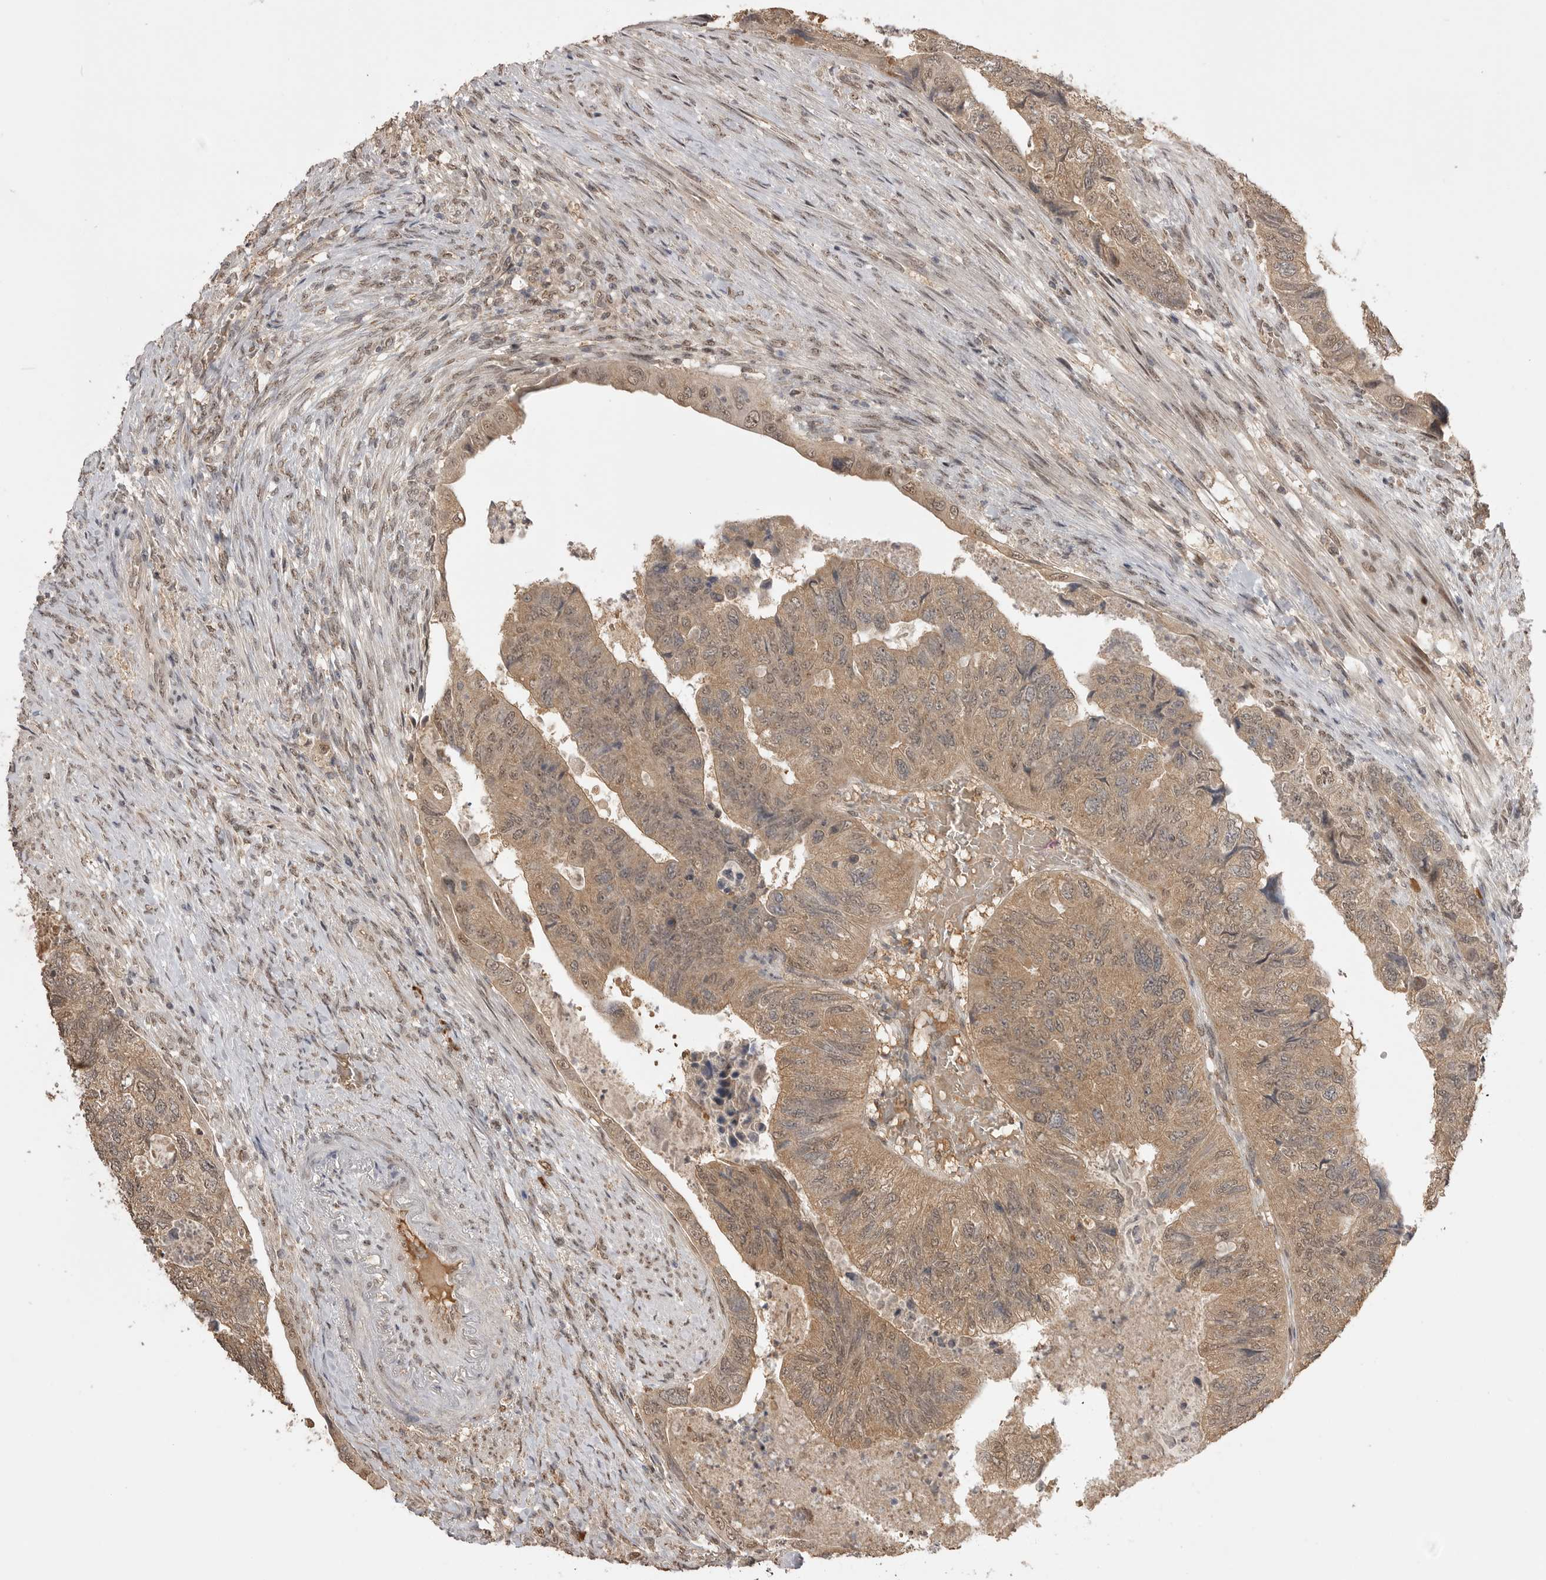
{"staining": {"intensity": "moderate", "quantity": ">75%", "location": "cytoplasmic/membranous,nuclear"}, "tissue": "colorectal cancer", "cell_type": "Tumor cells", "image_type": "cancer", "snomed": [{"axis": "morphology", "description": "Adenocarcinoma, NOS"}, {"axis": "topography", "description": "Rectum"}], "caption": "A medium amount of moderate cytoplasmic/membranous and nuclear staining is appreciated in about >75% of tumor cells in colorectal adenocarcinoma tissue.", "gene": "ASPSCR1", "patient": {"sex": "male", "age": 63}}